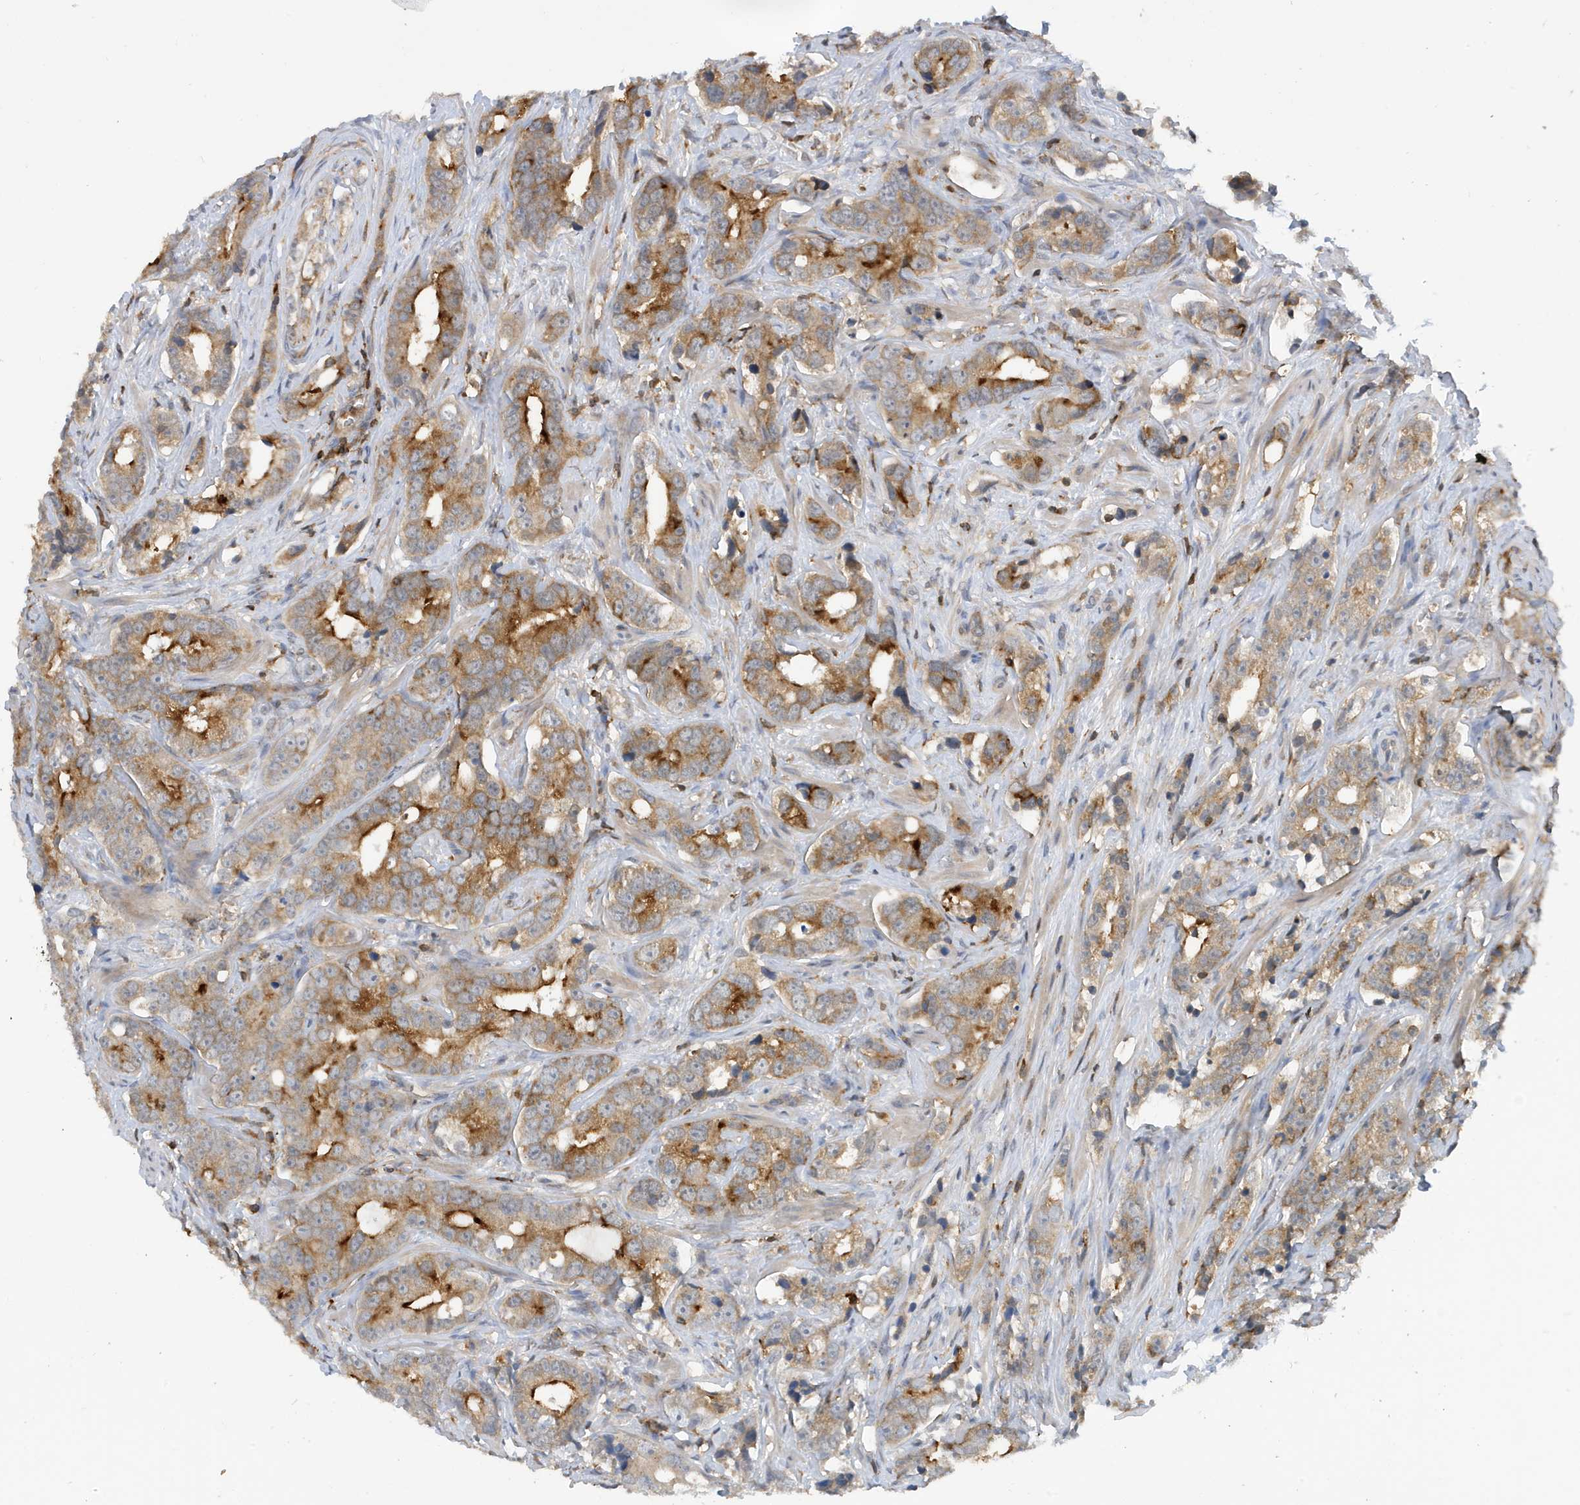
{"staining": {"intensity": "moderate", "quantity": ">75%", "location": "cytoplasmic/membranous"}, "tissue": "prostate cancer", "cell_type": "Tumor cells", "image_type": "cancer", "snomed": [{"axis": "morphology", "description": "Adenocarcinoma, High grade"}, {"axis": "topography", "description": "Prostate"}], "caption": "Immunohistochemical staining of prostate high-grade adenocarcinoma displays moderate cytoplasmic/membranous protein staining in approximately >75% of tumor cells.", "gene": "NSUN3", "patient": {"sex": "male", "age": 62}}